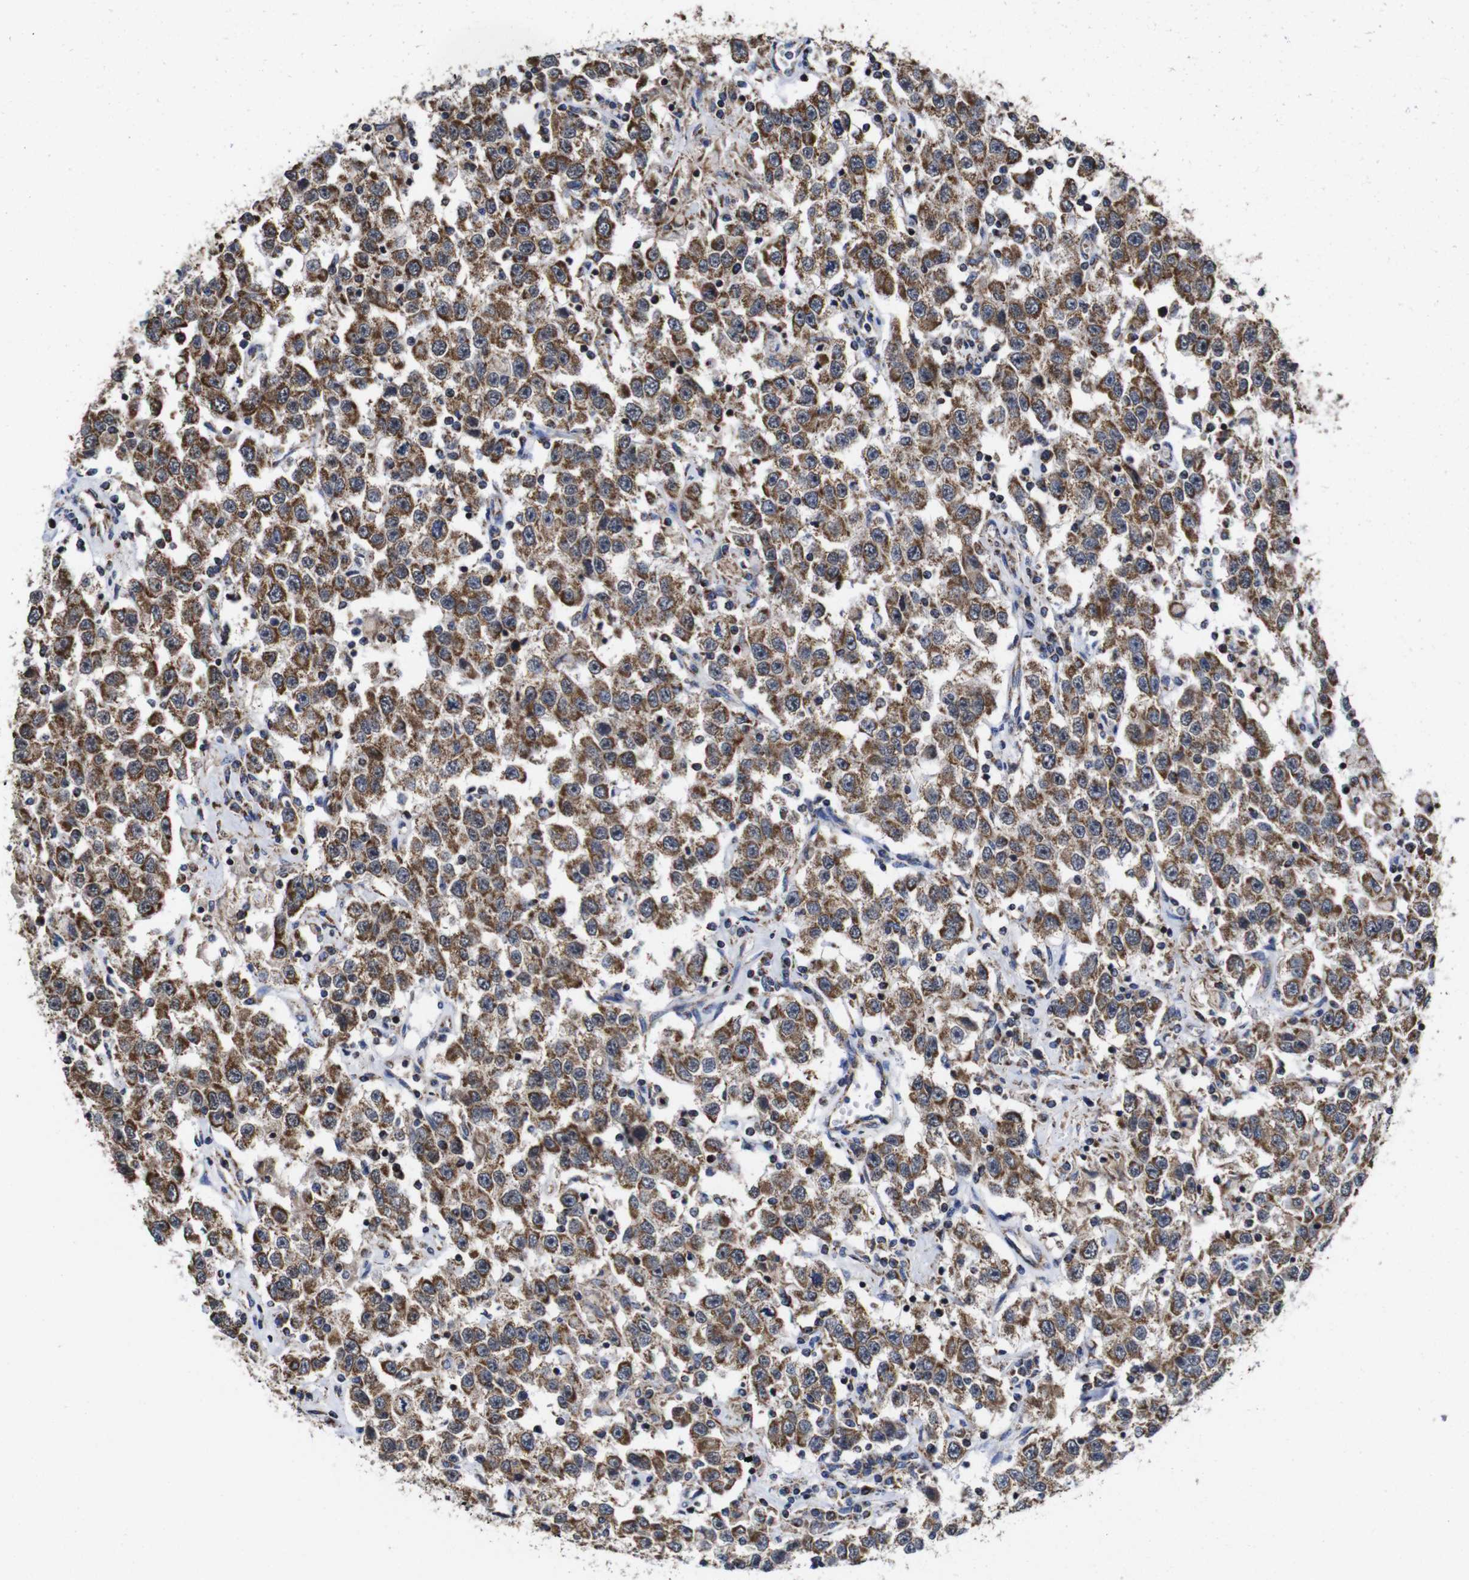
{"staining": {"intensity": "moderate", "quantity": ">75%", "location": "cytoplasmic/membranous"}, "tissue": "testis cancer", "cell_type": "Tumor cells", "image_type": "cancer", "snomed": [{"axis": "morphology", "description": "Seminoma, NOS"}, {"axis": "topography", "description": "Testis"}], "caption": "This is a photomicrograph of immunohistochemistry (IHC) staining of testis cancer, which shows moderate positivity in the cytoplasmic/membranous of tumor cells.", "gene": "C17orf80", "patient": {"sex": "male", "age": 41}}